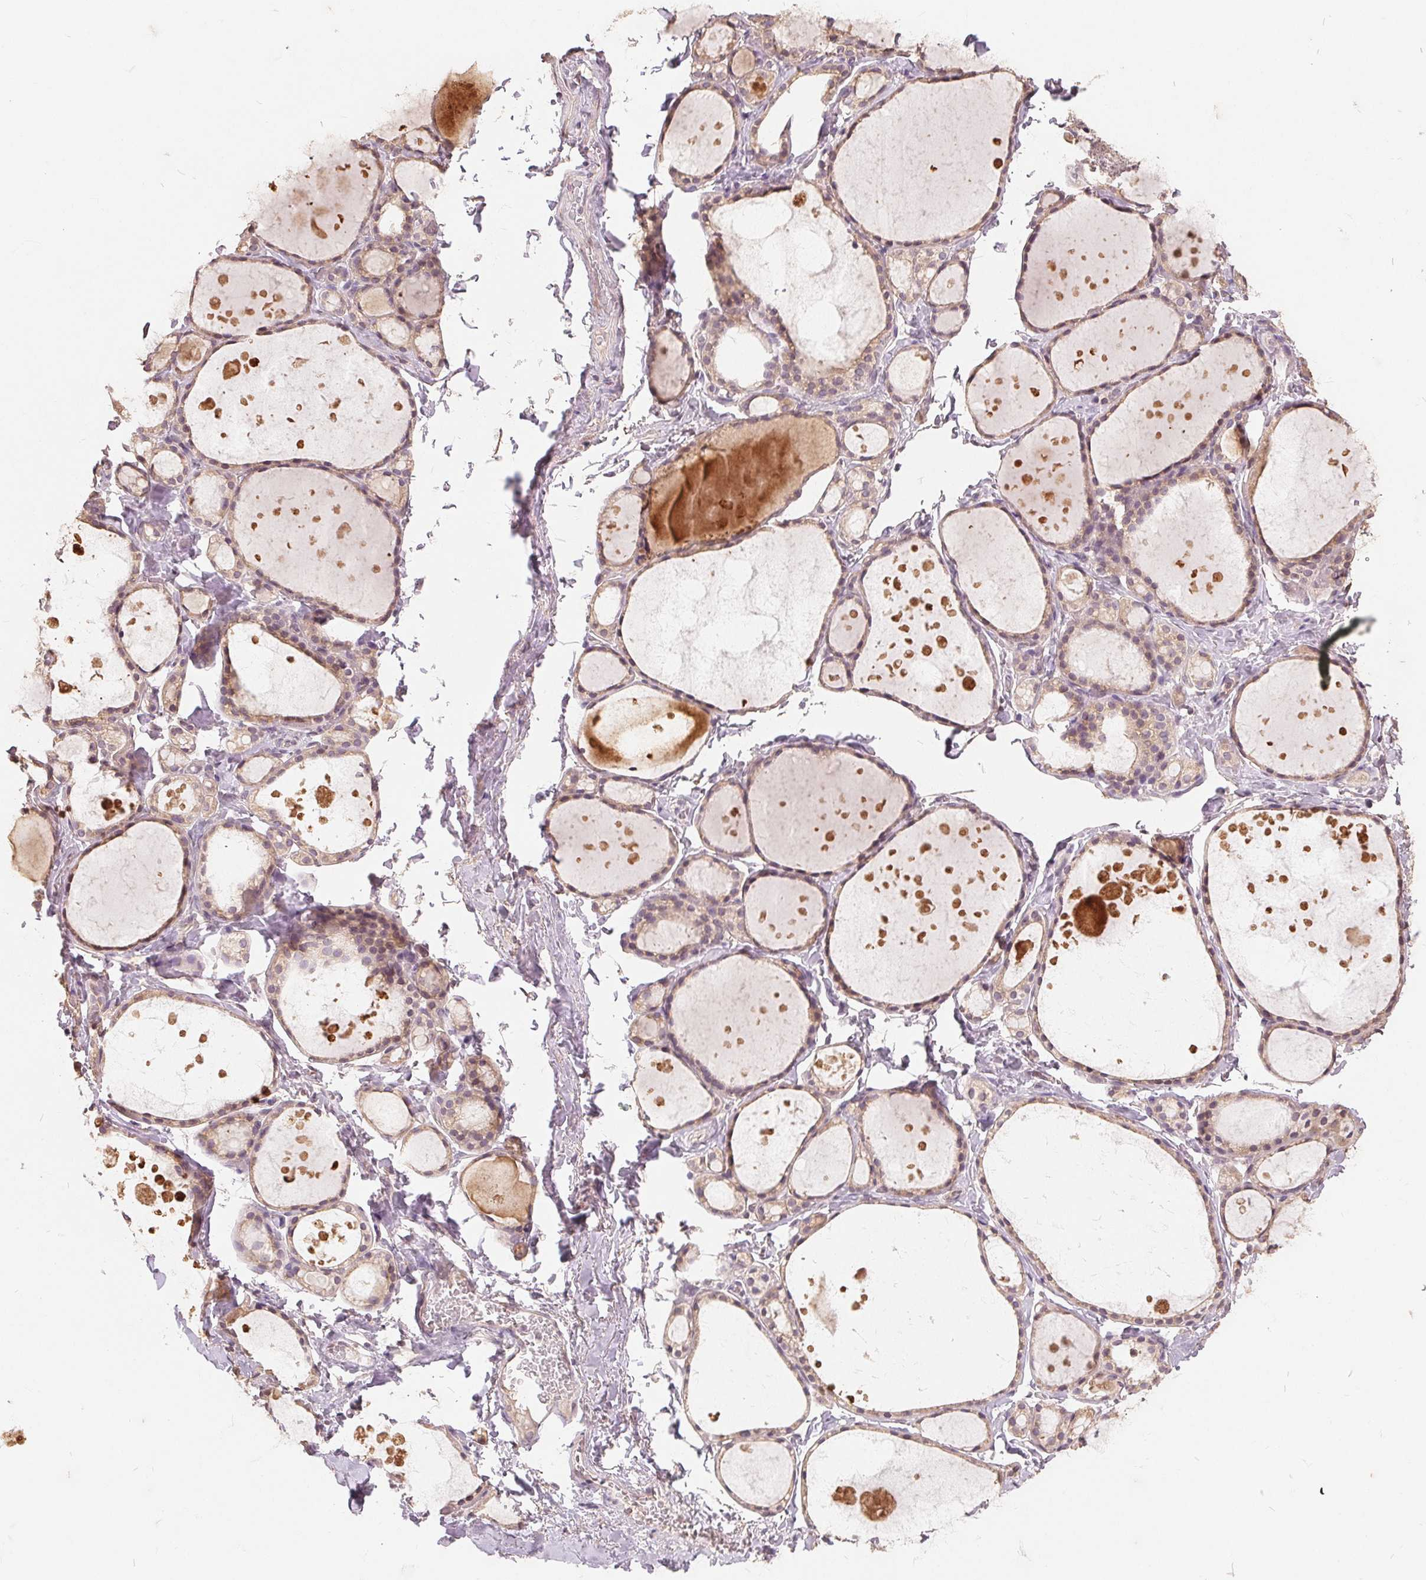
{"staining": {"intensity": "weak", "quantity": "25%-75%", "location": "cytoplasmic/membranous"}, "tissue": "thyroid gland", "cell_type": "Glandular cells", "image_type": "normal", "snomed": [{"axis": "morphology", "description": "Normal tissue, NOS"}, {"axis": "topography", "description": "Thyroid gland"}], "caption": "Immunohistochemical staining of benign human thyroid gland displays weak cytoplasmic/membranous protein staining in about 25%-75% of glandular cells. (IHC, brightfield microscopy, high magnification).", "gene": "CDIPT", "patient": {"sex": "male", "age": 68}}